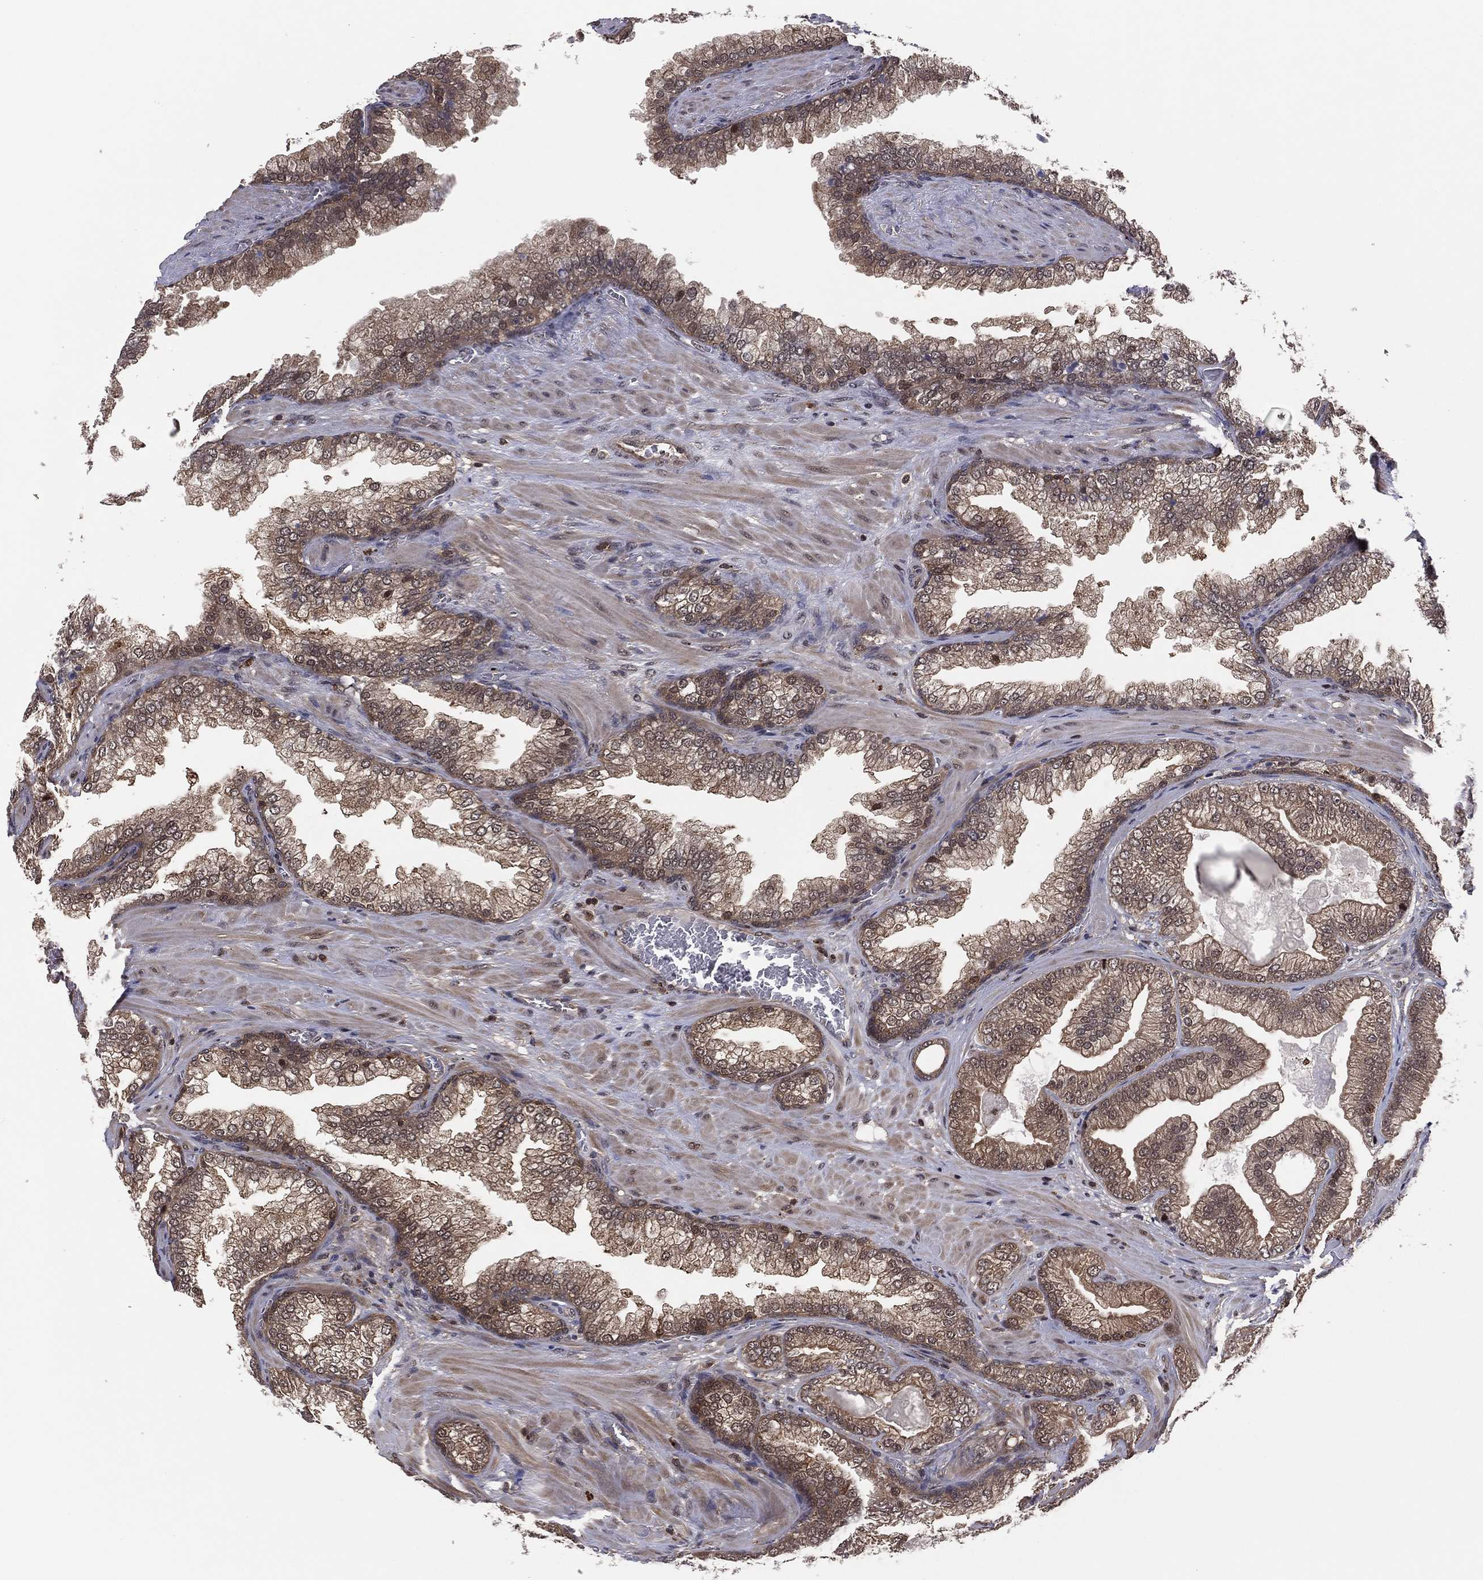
{"staining": {"intensity": "moderate", "quantity": ">75%", "location": "cytoplasmic/membranous"}, "tissue": "prostate cancer", "cell_type": "Tumor cells", "image_type": "cancer", "snomed": [{"axis": "morphology", "description": "Adenocarcinoma, Low grade"}, {"axis": "topography", "description": "Prostate"}], "caption": "Human prostate cancer stained with a brown dye exhibits moderate cytoplasmic/membranous positive expression in about >75% of tumor cells.", "gene": "ICOSLG", "patient": {"sex": "male", "age": 57}}